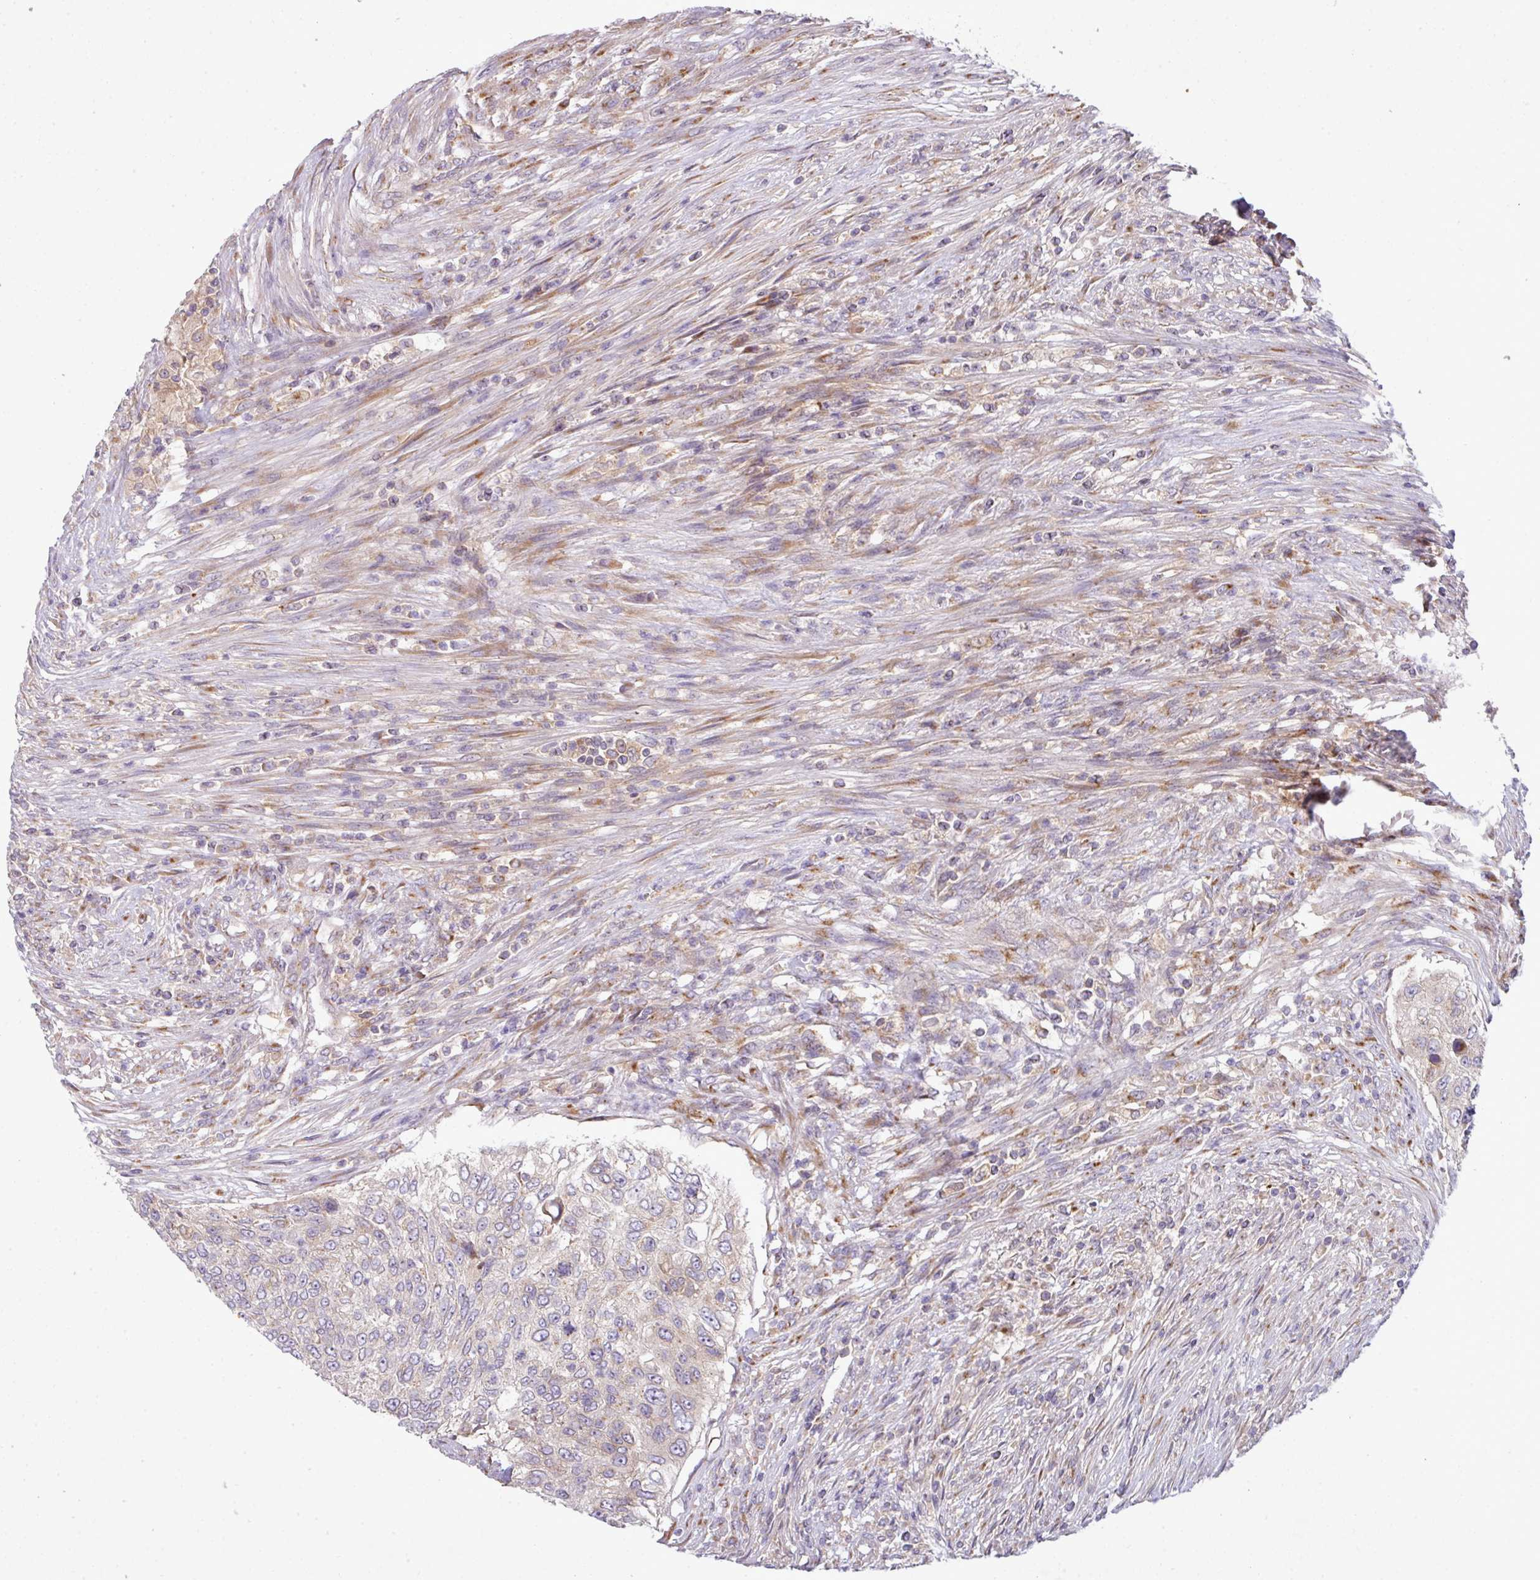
{"staining": {"intensity": "weak", "quantity": "<25%", "location": "cytoplasmic/membranous"}, "tissue": "urothelial cancer", "cell_type": "Tumor cells", "image_type": "cancer", "snomed": [{"axis": "morphology", "description": "Urothelial carcinoma, High grade"}, {"axis": "topography", "description": "Urinary bladder"}], "caption": "This image is of urothelial carcinoma (high-grade) stained with IHC to label a protein in brown with the nuclei are counter-stained blue. There is no expression in tumor cells. (IHC, brightfield microscopy, high magnification).", "gene": "VTI1A", "patient": {"sex": "female", "age": 60}}